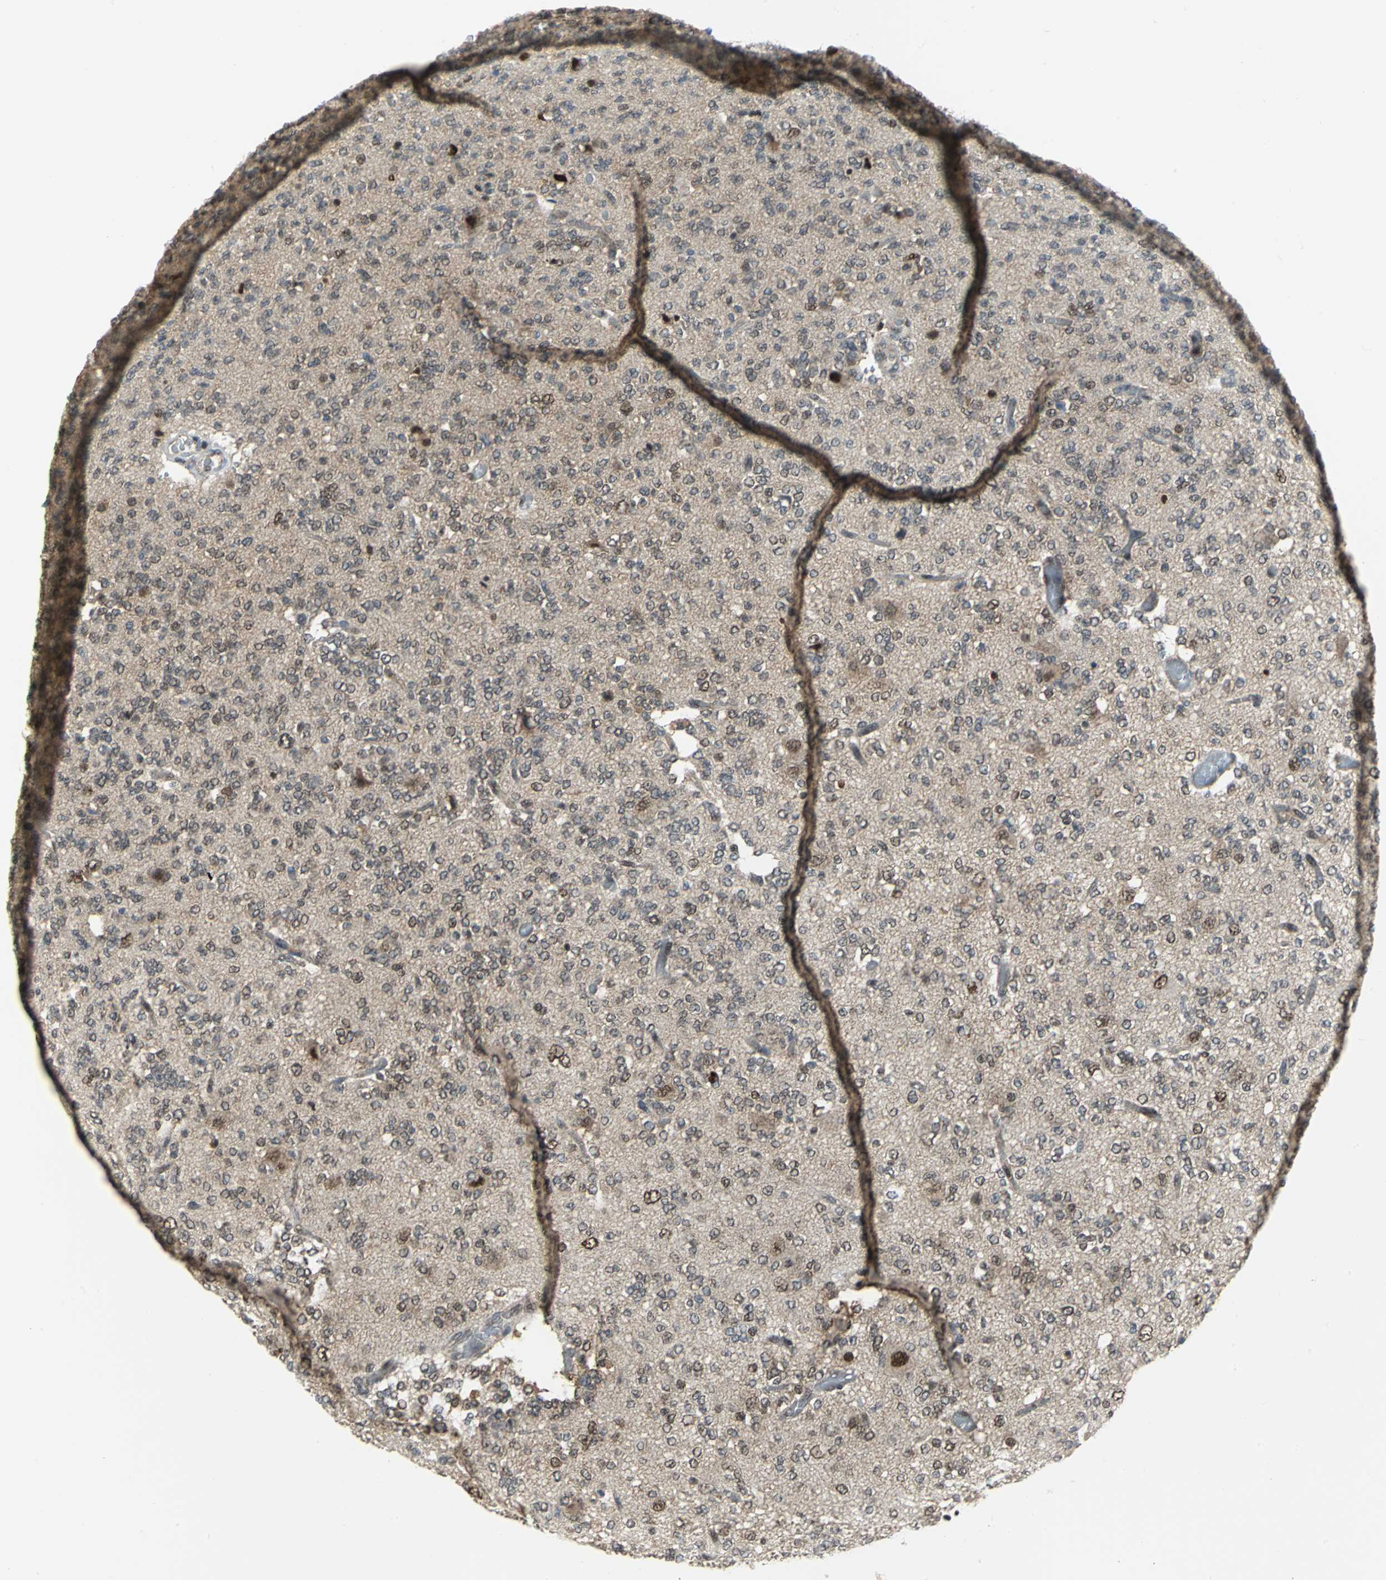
{"staining": {"intensity": "weak", "quantity": "<25%", "location": "nuclear"}, "tissue": "glioma", "cell_type": "Tumor cells", "image_type": "cancer", "snomed": [{"axis": "morphology", "description": "Glioma, malignant, Low grade"}, {"axis": "topography", "description": "Brain"}], "caption": "The image displays no significant expression in tumor cells of malignant low-grade glioma.", "gene": "PSMA4", "patient": {"sex": "male", "age": 38}}